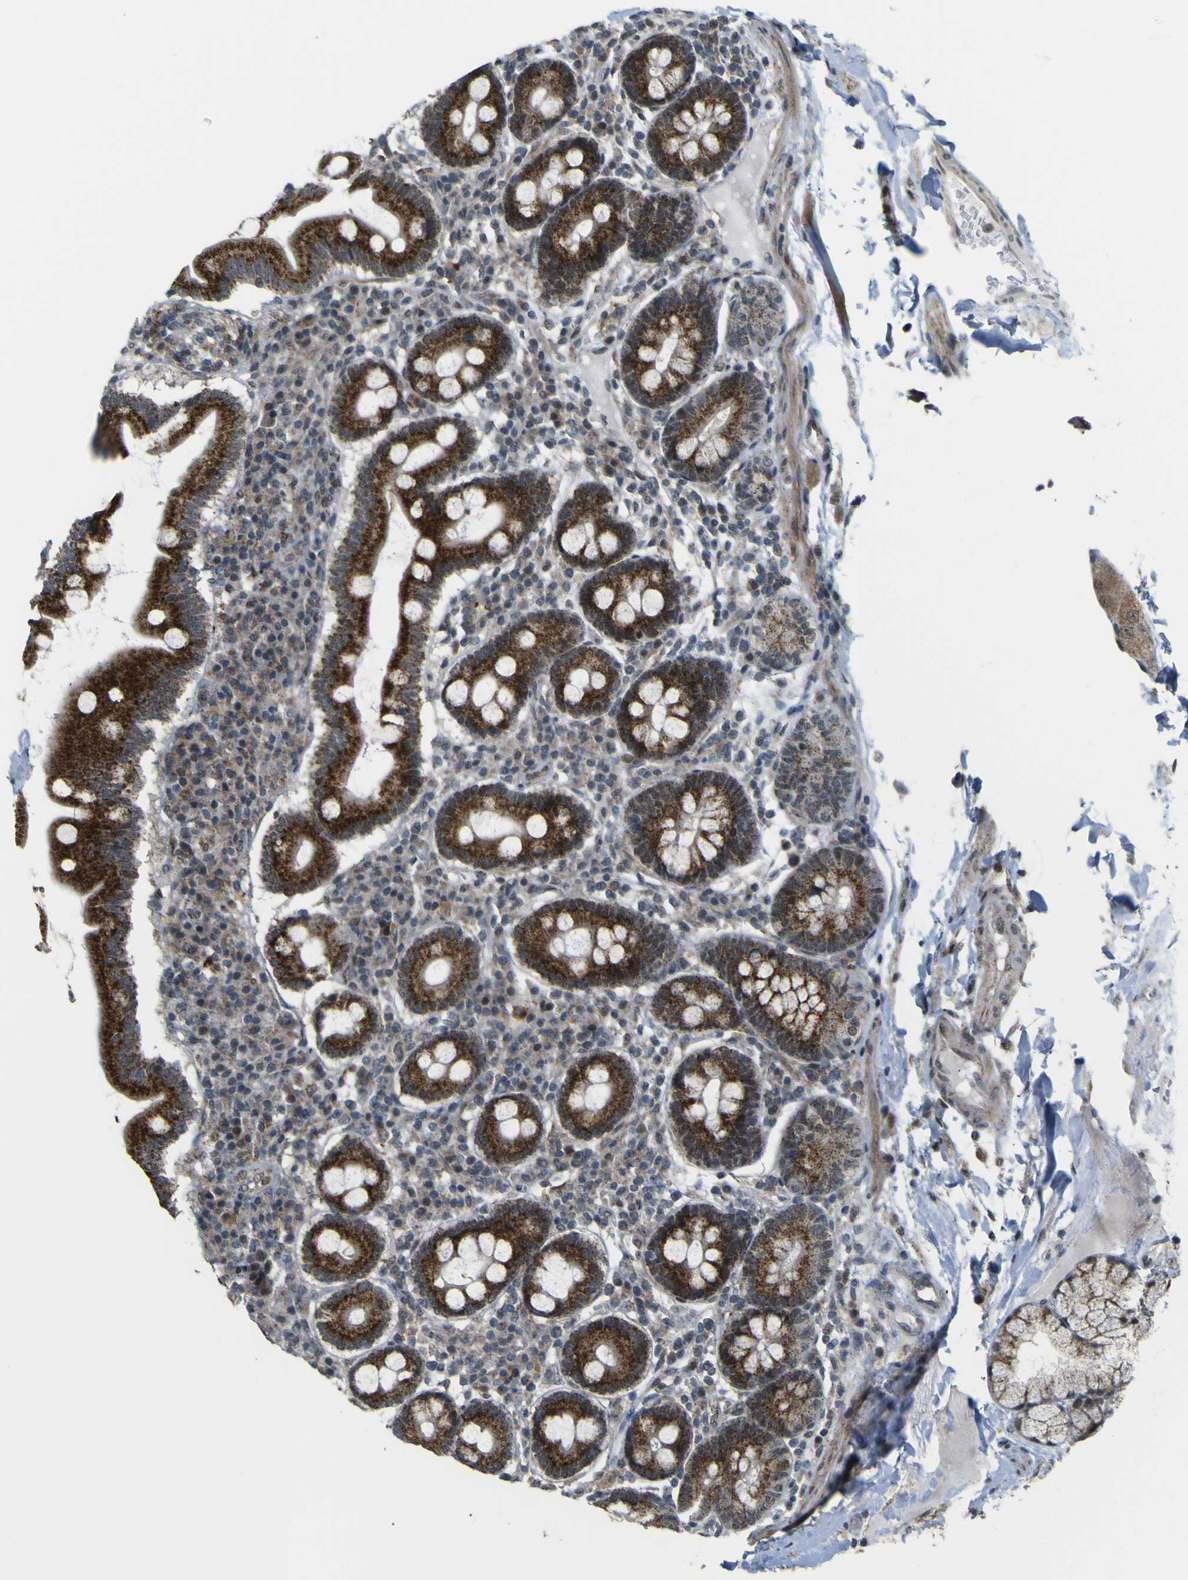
{"staining": {"intensity": "strong", "quantity": ">75%", "location": "cytoplasmic/membranous"}, "tissue": "duodenum", "cell_type": "Glandular cells", "image_type": "normal", "snomed": [{"axis": "morphology", "description": "Normal tissue, NOS"}, {"axis": "topography", "description": "Duodenum"}], "caption": "Immunohistochemistry (IHC) of normal human duodenum displays high levels of strong cytoplasmic/membranous staining in about >75% of glandular cells. Using DAB (brown) and hematoxylin (blue) stains, captured at high magnification using brightfield microscopy.", "gene": "ACBD5", "patient": {"sex": "male", "age": 50}}